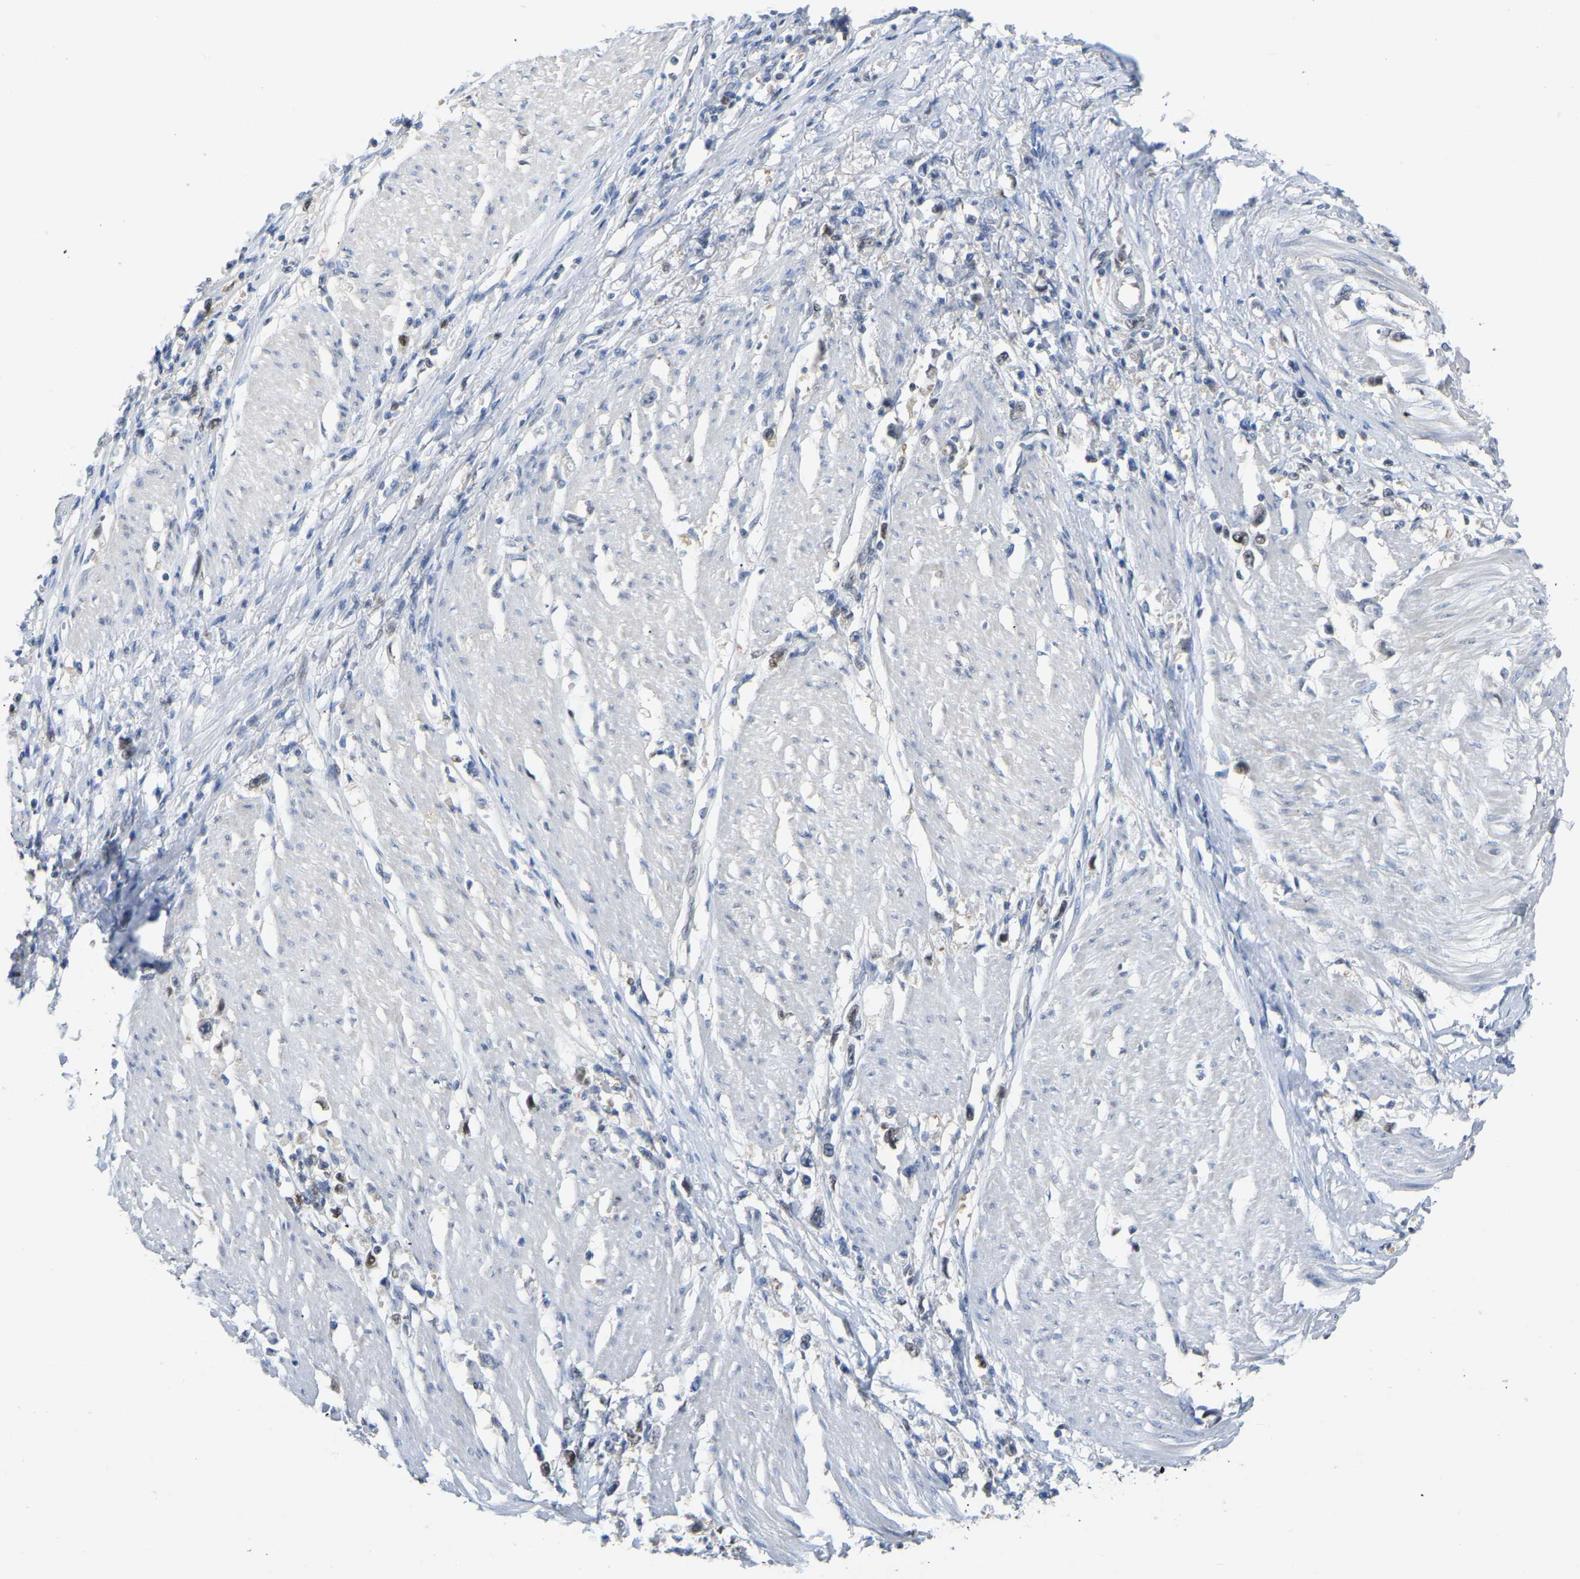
{"staining": {"intensity": "moderate", "quantity": "<25%", "location": "nuclear"}, "tissue": "stomach cancer", "cell_type": "Tumor cells", "image_type": "cancer", "snomed": [{"axis": "morphology", "description": "Adenocarcinoma, NOS"}, {"axis": "topography", "description": "Stomach"}], "caption": "This is a photomicrograph of immunohistochemistry staining of stomach cancer (adenocarcinoma), which shows moderate positivity in the nuclear of tumor cells.", "gene": "KLRG2", "patient": {"sex": "female", "age": 59}}